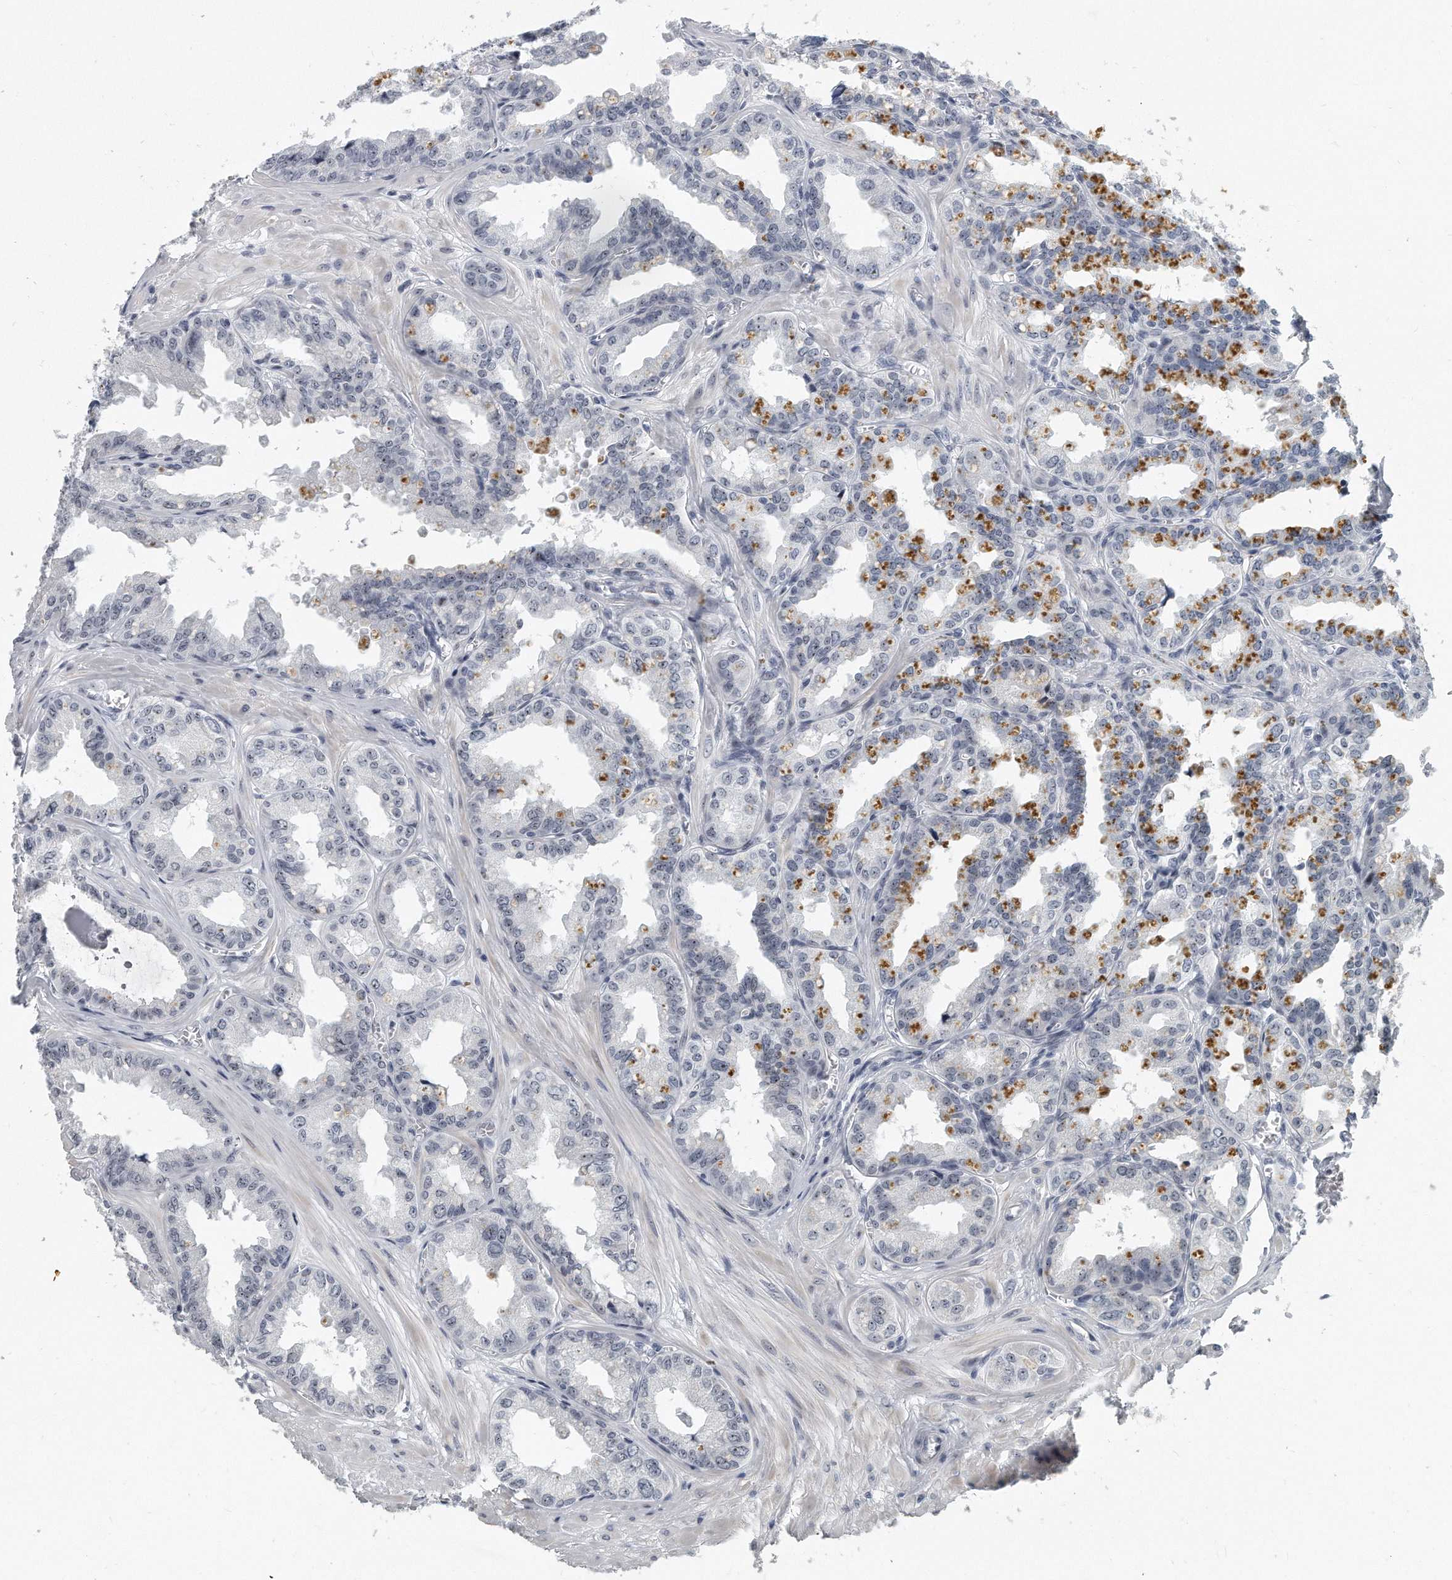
{"staining": {"intensity": "negative", "quantity": "none", "location": "none"}, "tissue": "seminal vesicle", "cell_type": "Glandular cells", "image_type": "normal", "snomed": [{"axis": "morphology", "description": "Normal tissue, NOS"}, {"axis": "topography", "description": "Prostate"}, {"axis": "topography", "description": "Seminal veicle"}], "caption": "The micrograph shows no staining of glandular cells in unremarkable seminal vesicle. Brightfield microscopy of immunohistochemistry stained with DAB (3,3'-diaminobenzidine) (brown) and hematoxylin (blue), captured at high magnification.", "gene": "TFCP2L1", "patient": {"sex": "male", "age": 51}}